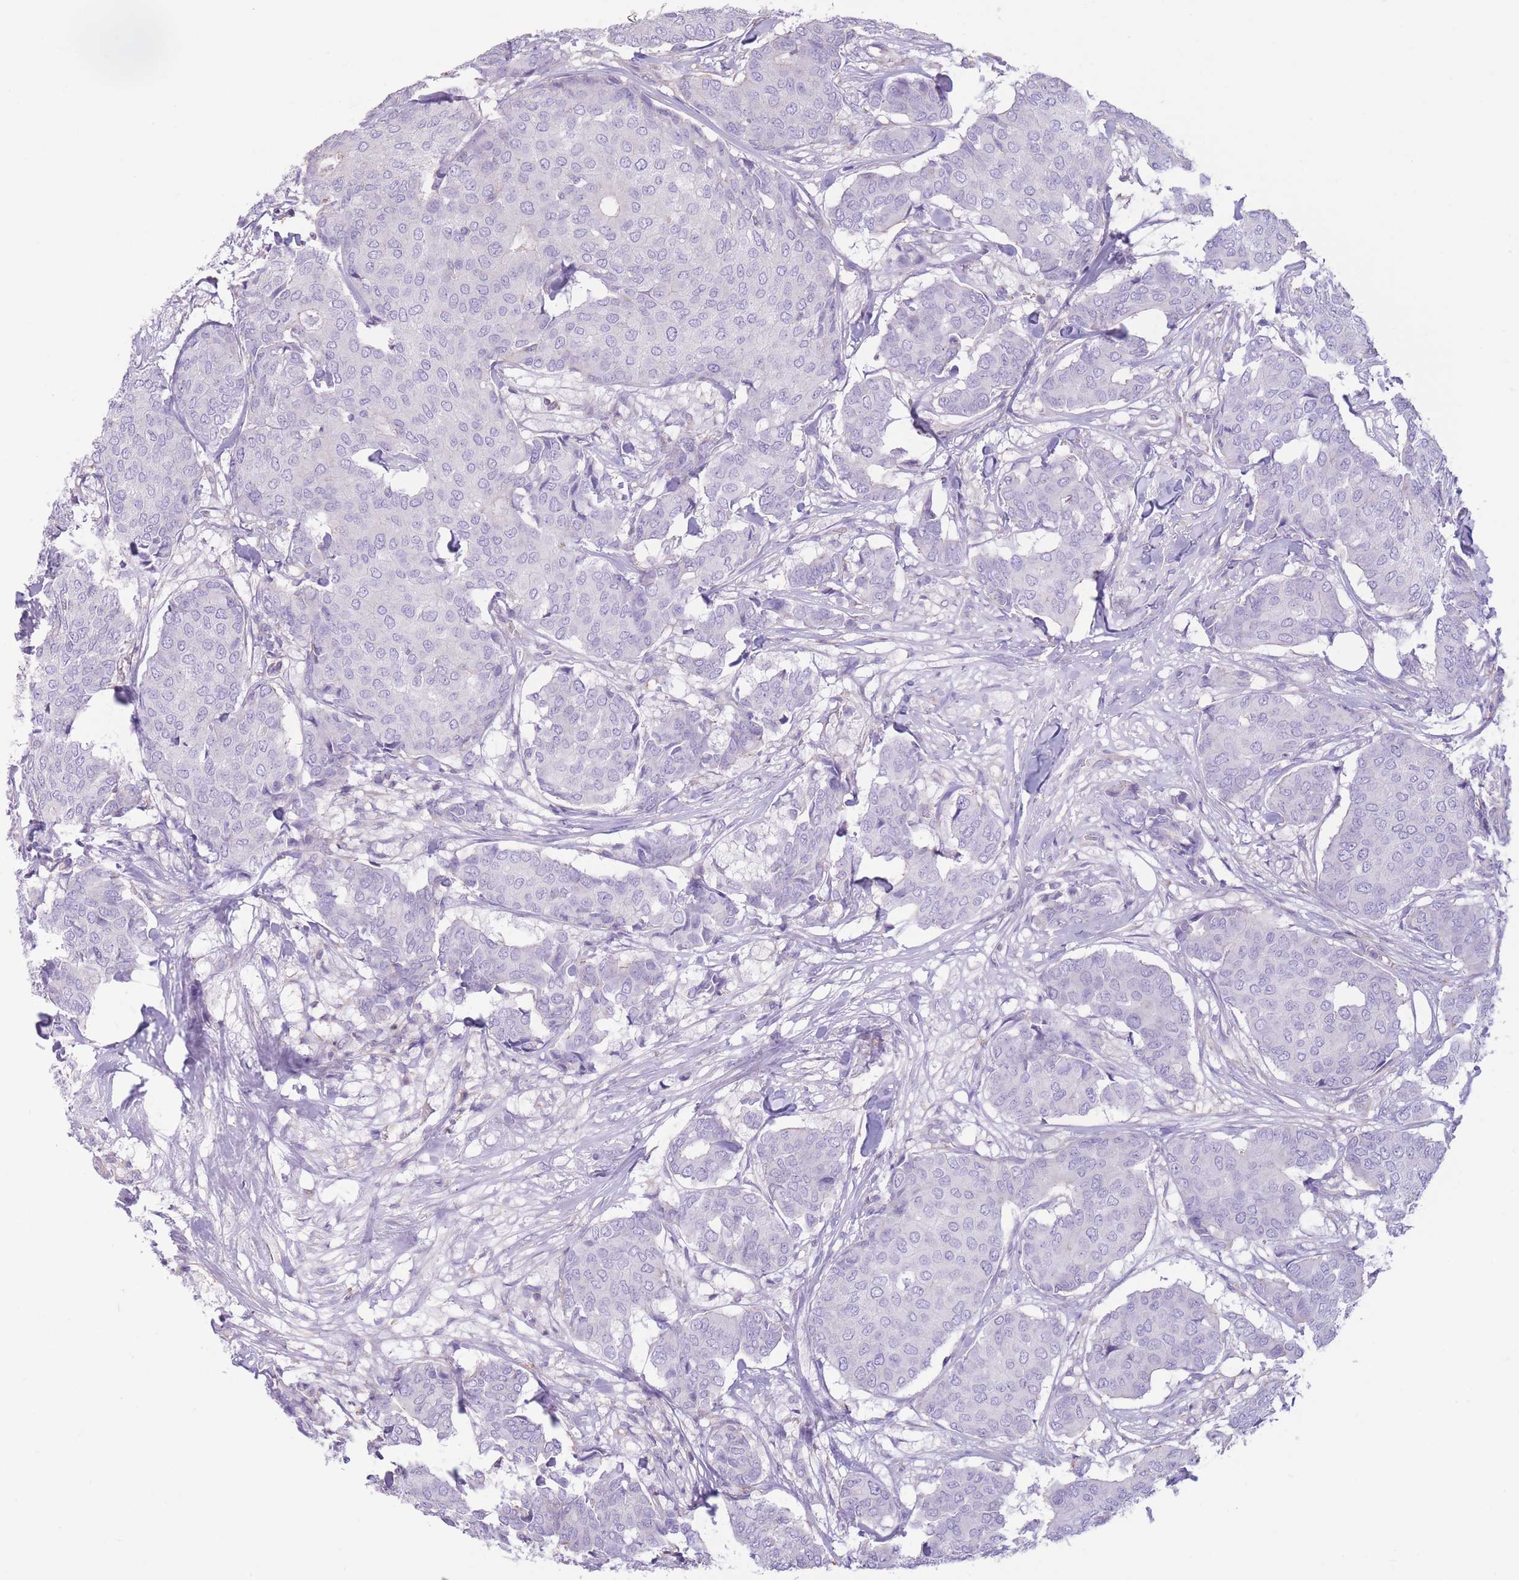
{"staining": {"intensity": "negative", "quantity": "none", "location": "none"}, "tissue": "breast cancer", "cell_type": "Tumor cells", "image_type": "cancer", "snomed": [{"axis": "morphology", "description": "Duct carcinoma"}, {"axis": "topography", "description": "Breast"}], "caption": "DAB (3,3'-diaminobenzidine) immunohistochemical staining of human breast cancer (infiltrating ductal carcinoma) exhibits no significant expression in tumor cells.", "gene": "PDHA1", "patient": {"sex": "female", "age": 75}}